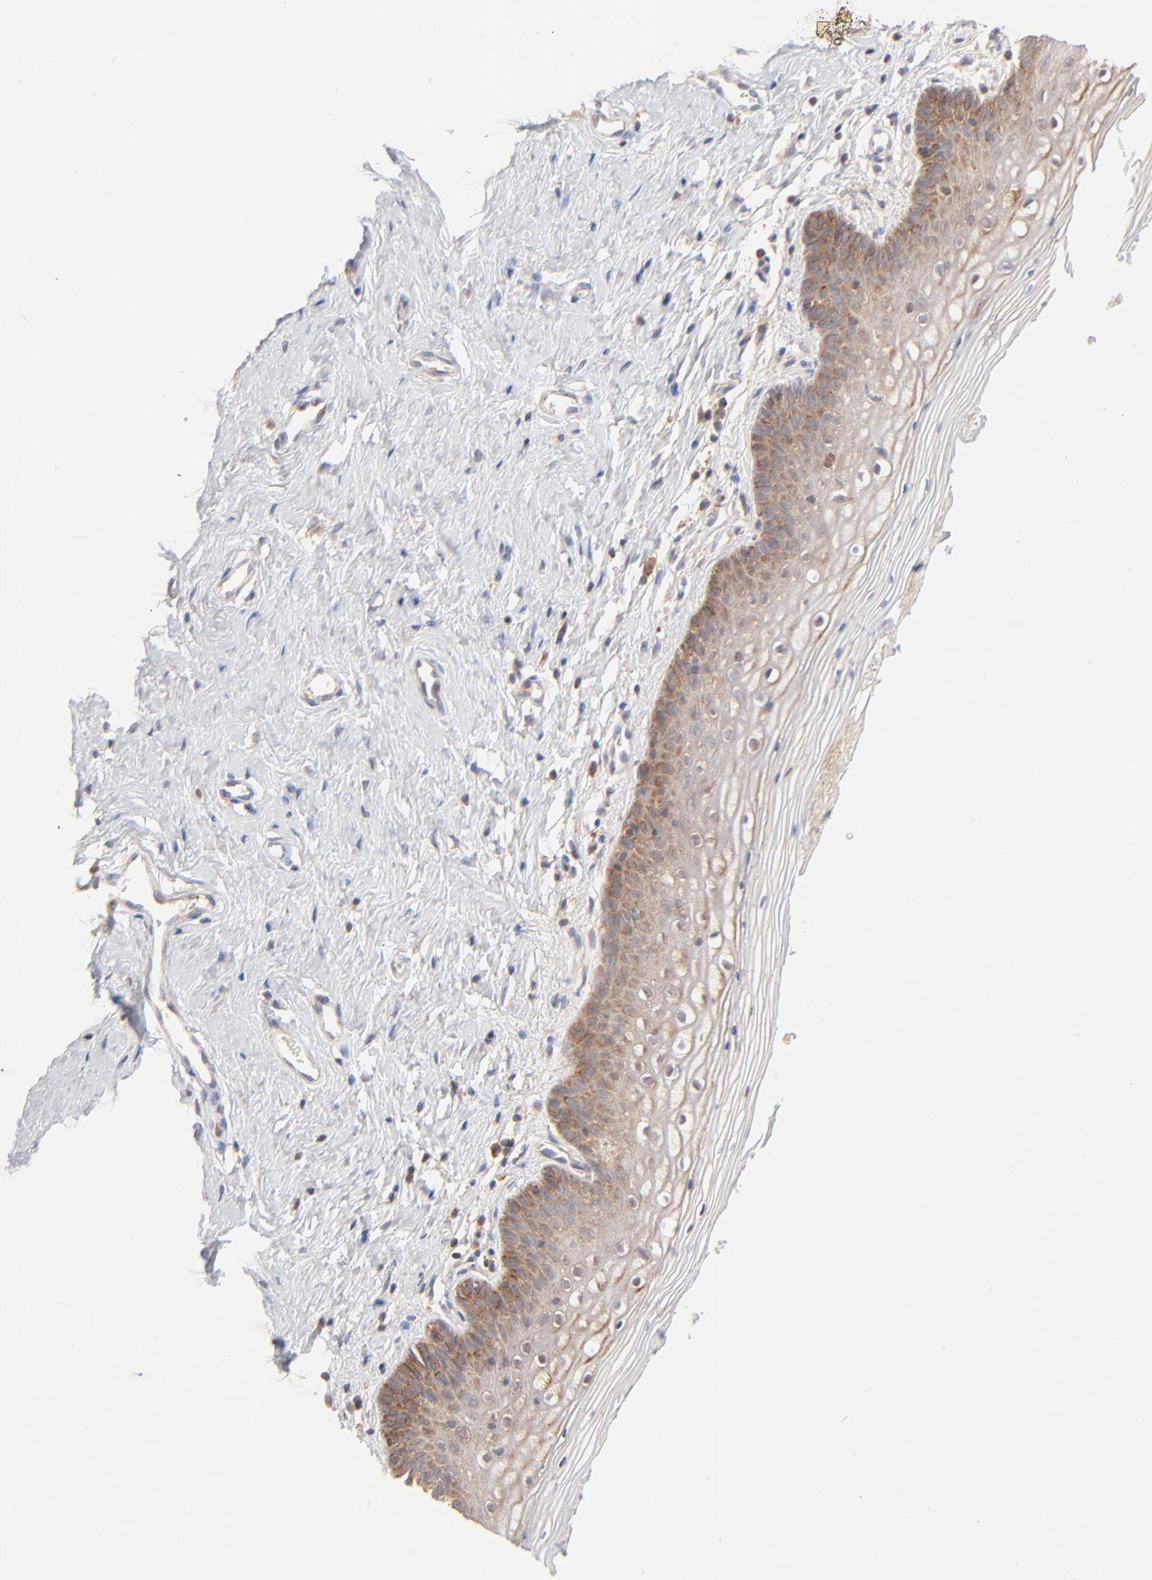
{"staining": {"intensity": "moderate", "quantity": "25%-75%", "location": "cytoplasmic/membranous"}, "tissue": "vagina", "cell_type": "Squamous epithelial cells", "image_type": "normal", "snomed": [{"axis": "morphology", "description": "Normal tissue, NOS"}, {"axis": "topography", "description": "Vagina"}], "caption": "DAB immunohistochemical staining of normal human vagina reveals moderate cytoplasmic/membranous protein positivity in approximately 25%-75% of squamous epithelial cells. (DAB (3,3'-diaminobenzidine) = brown stain, brightfield microscopy at high magnification).", "gene": "CSPG4", "patient": {"sex": "female", "age": 46}}